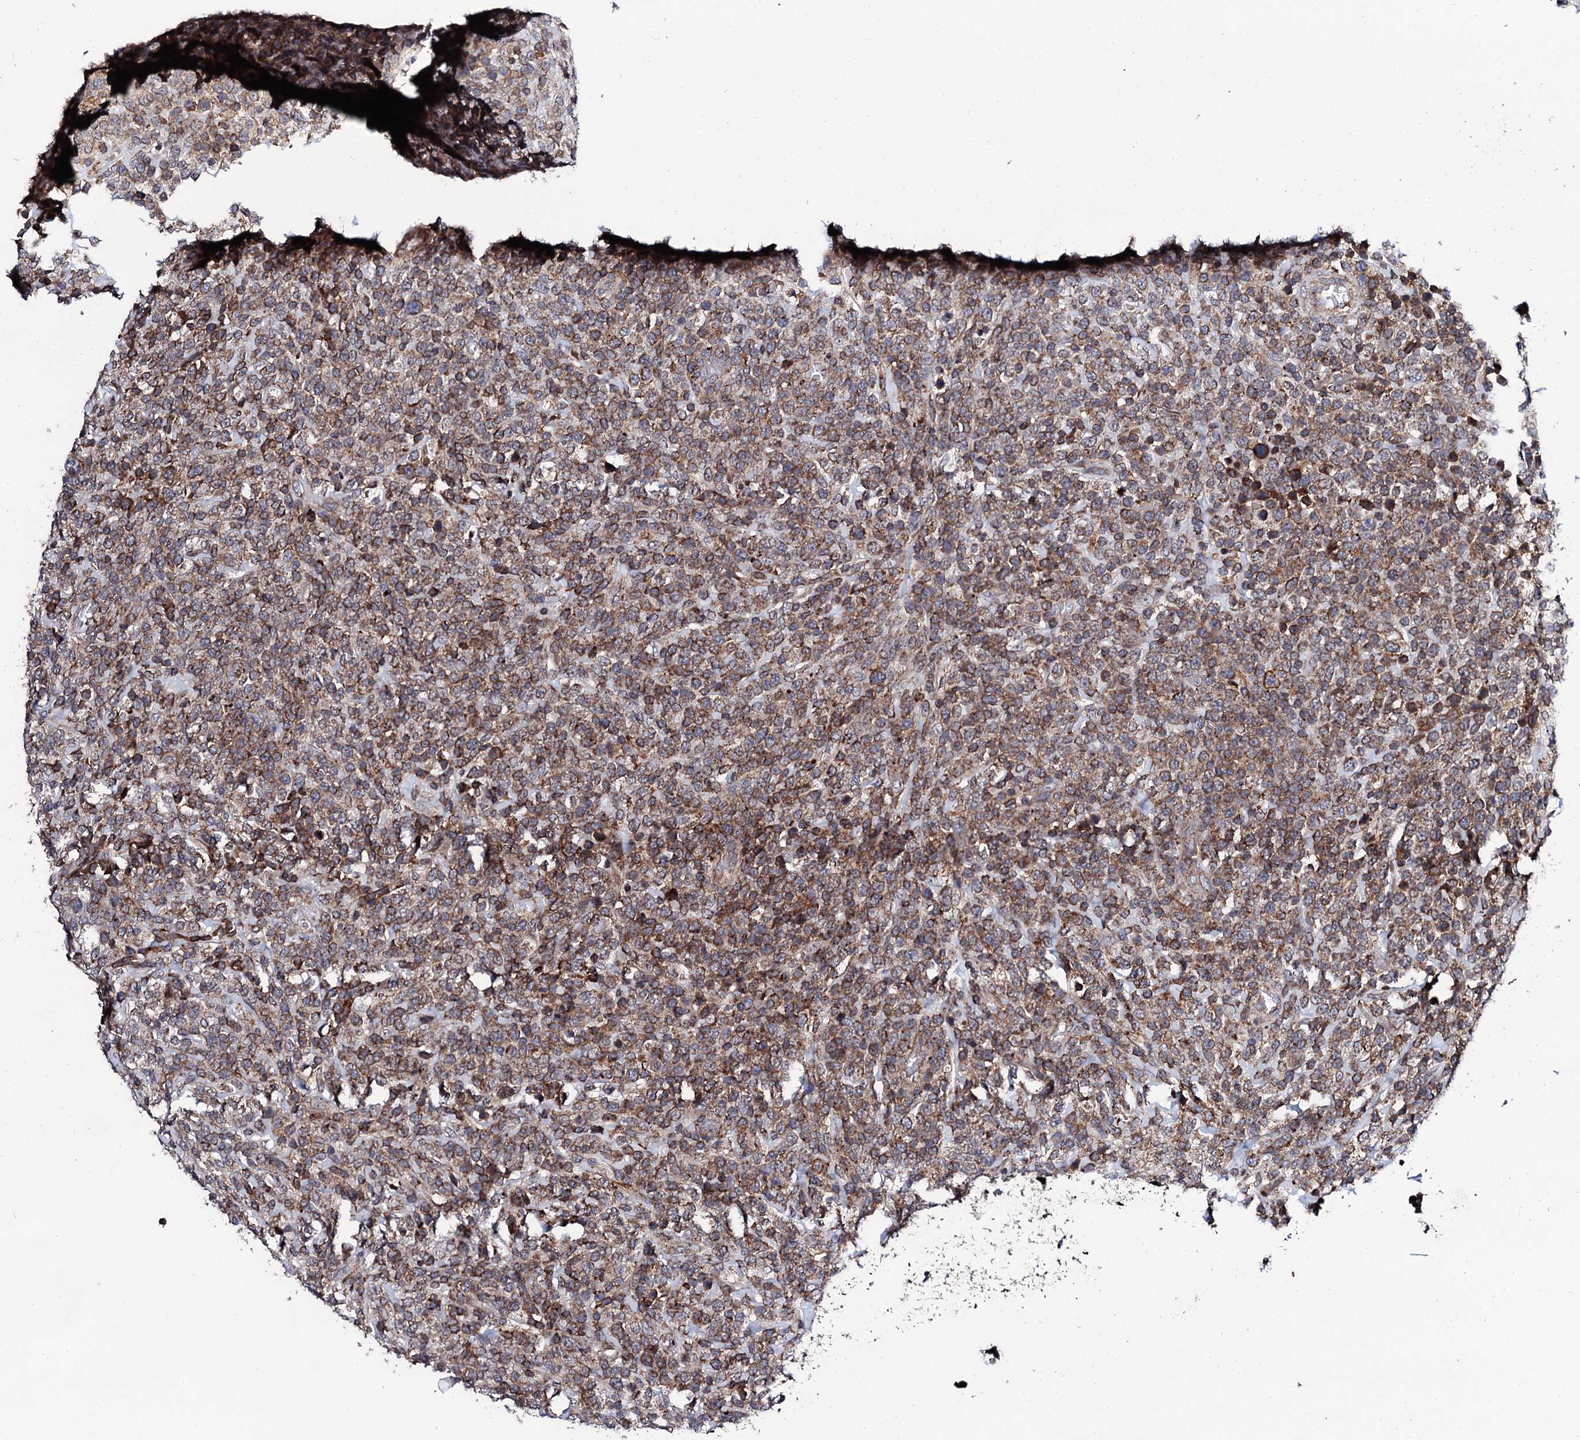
{"staining": {"intensity": "moderate", "quantity": ">75%", "location": "cytoplasmic/membranous"}, "tissue": "lymphoma", "cell_type": "Tumor cells", "image_type": "cancer", "snomed": [{"axis": "morphology", "description": "Malignant lymphoma, non-Hodgkin's type, High grade"}, {"axis": "topography", "description": "Colon"}], "caption": "High-grade malignant lymphoma, non-Hodgkin's type tissue exhibits moderate cytoplasmic/membranous positivity in about >75% of tumor cells (DAB IHC, brown staining for protein, blue staining for nuclei).", "gene": "COG4", "patient": {"sex": "female", "age": 53}}